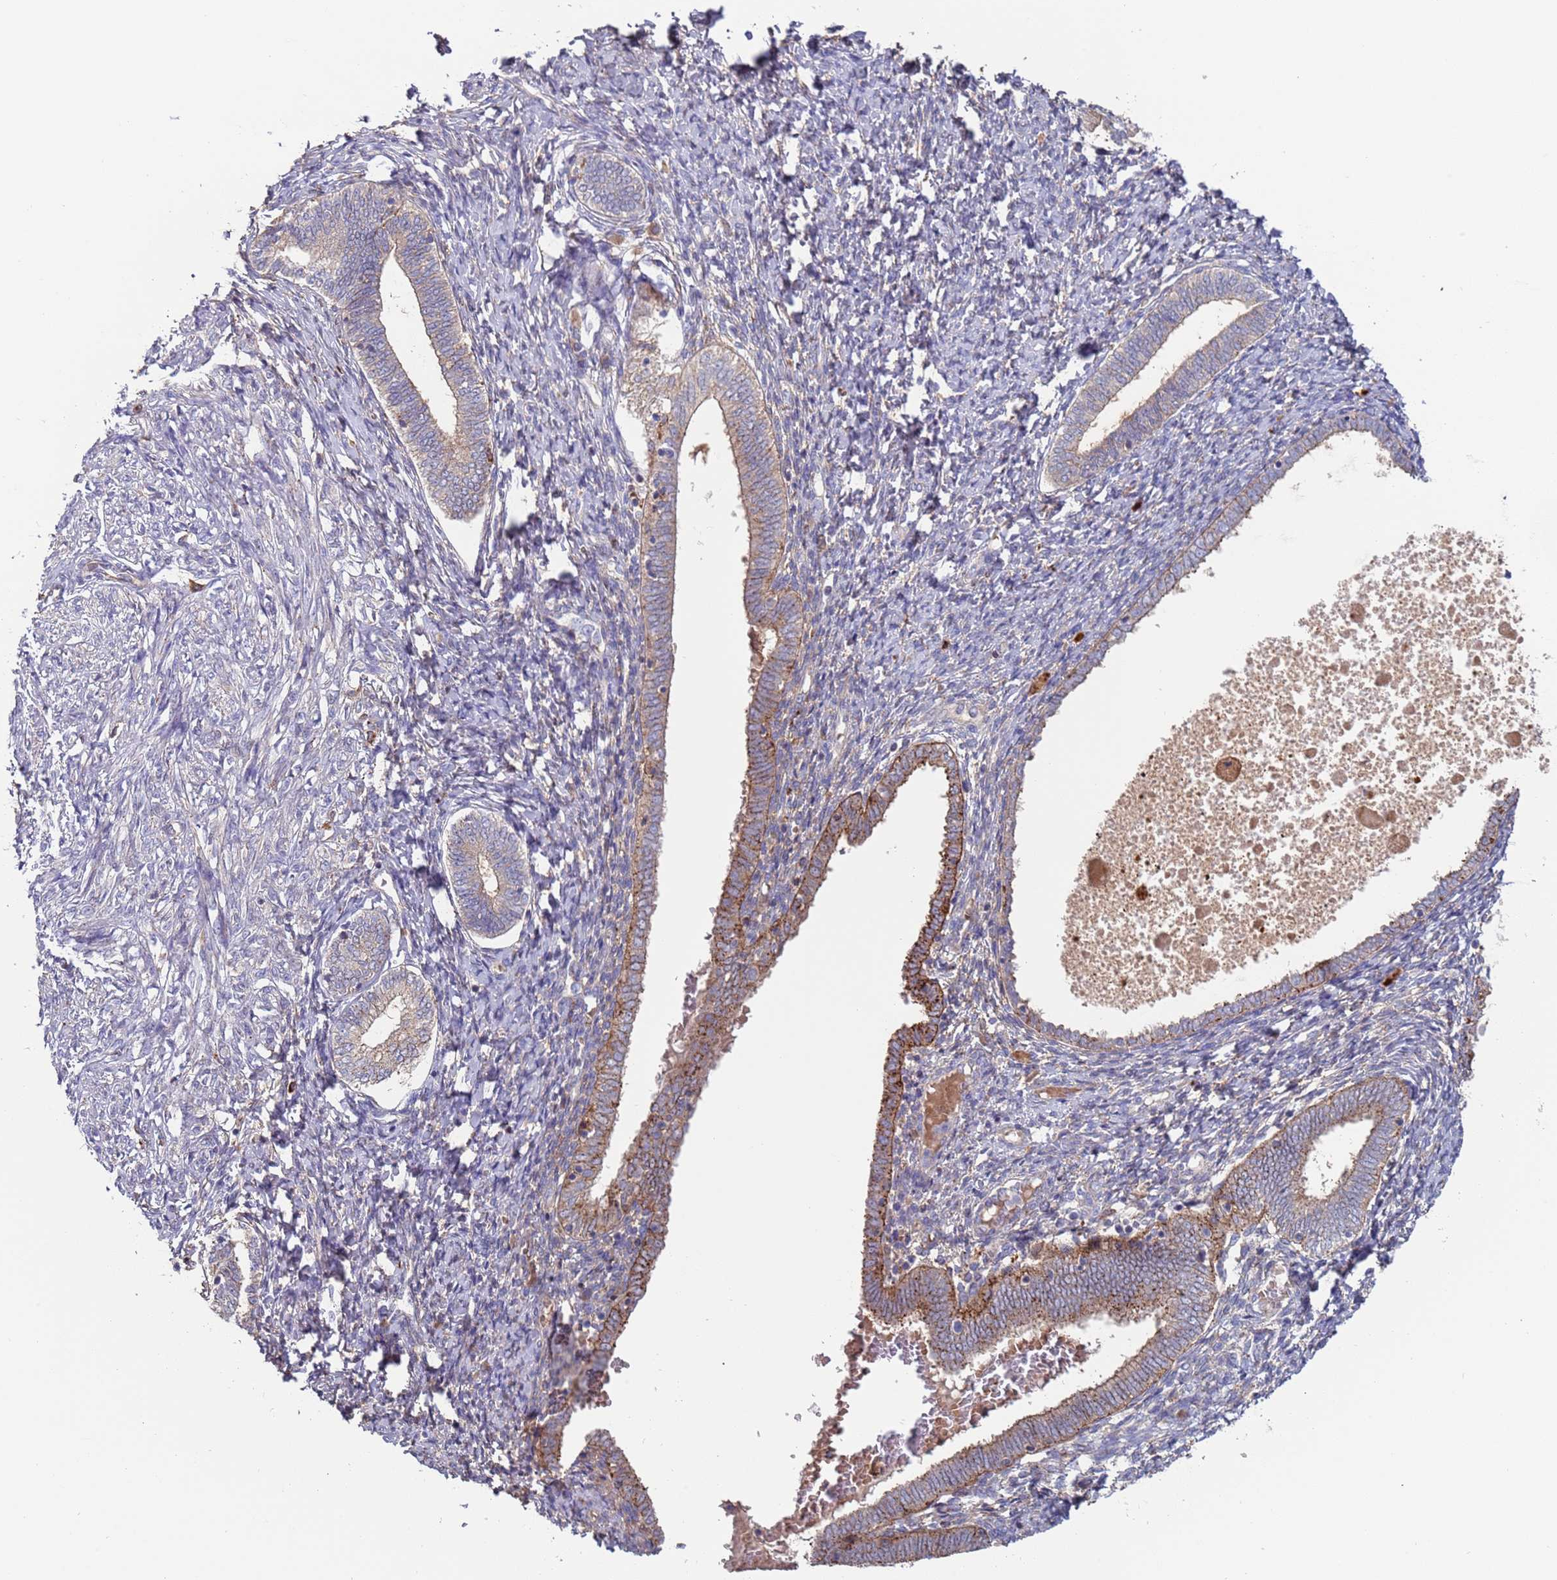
{"staining": {"intensity": "negative", "quantity": "none", "location": "none"}, "tissue": "endometrium", "cell_type": "Cells in endometrial stroma", "image_type": "normal", "snomed": [{"axis": "morphology", "description": "Normal tissue, NOS"}, {"axis": "topography", "description": "Endometrium"}], "caption": "The immunohistochemistry (IHC) photomicrograph has no significant expression in cells in endometrial stroma of endometrium. (DAB (3,3'-diaminobenzidine) immunohistochemistry with hematoxylin counter stain).", "gene": "MALRD1", "patient": {"sex": "female", "age": 72}}